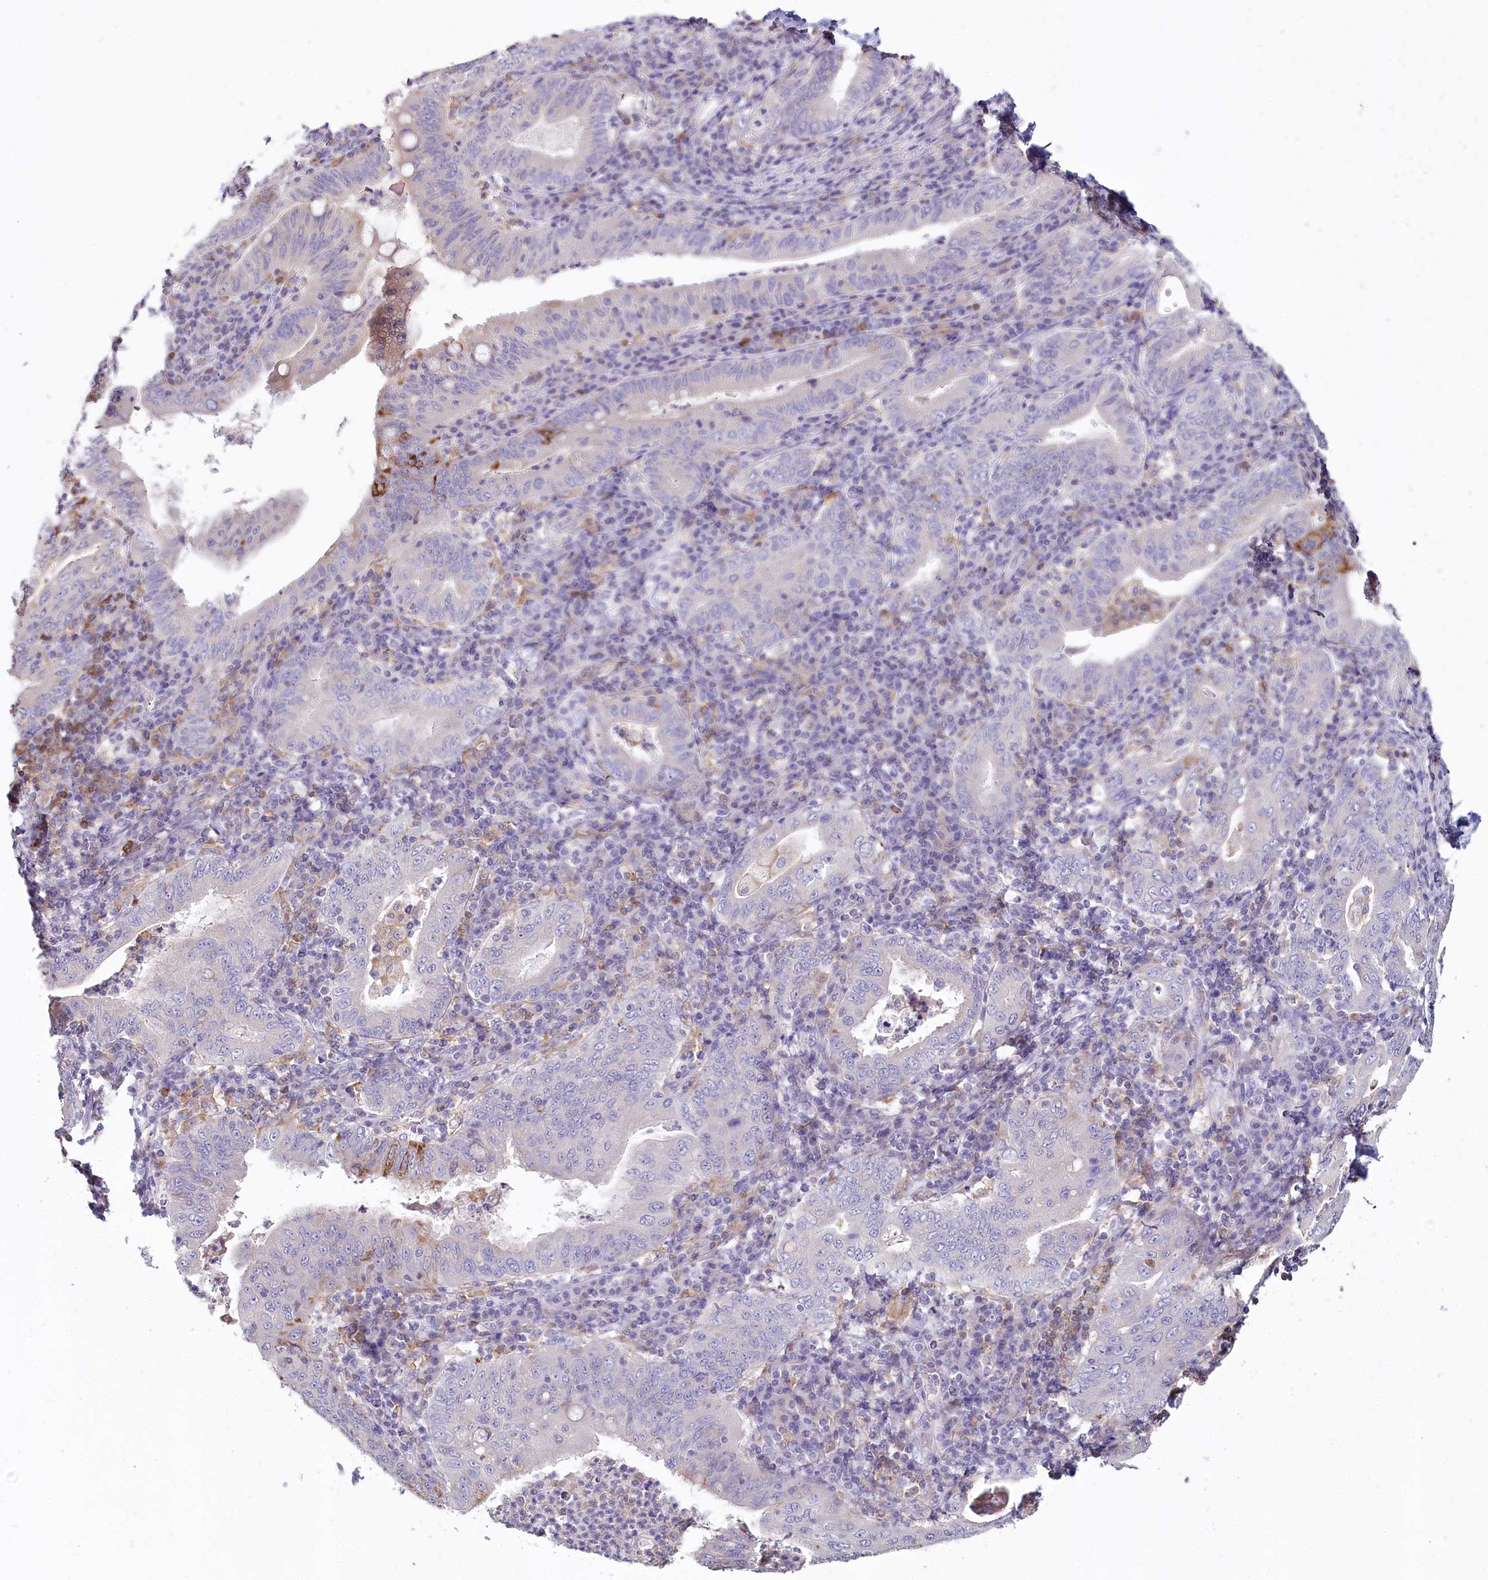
{"staining": {"intensity": "weak", "quantity": "<25%", "location": "cytoplasmic/membranous"}, "tissue": "stomach cancer", "cell_type": "Tumor cells", "image_type": "cancer", "snomed": [{"axis": "morphology", "description": "Normal tissue, NOS"}, {"axis": "morphology", "description": "Adenocarcinoma, NOS"}, {"axis": "topography", "description": "Esophagus"}, {"axis": "topography", "description": "Stomach, upper"}, {"axis": "topography", "description": "Peripheral nerve tissue"}], "caption": "Immunohistochemical staining of human adenocarcinoma (stomach) reveals no significant expression in tumor cells.", "gene": "DAPK1", "patient": {"sex": "male", "age": 62}}